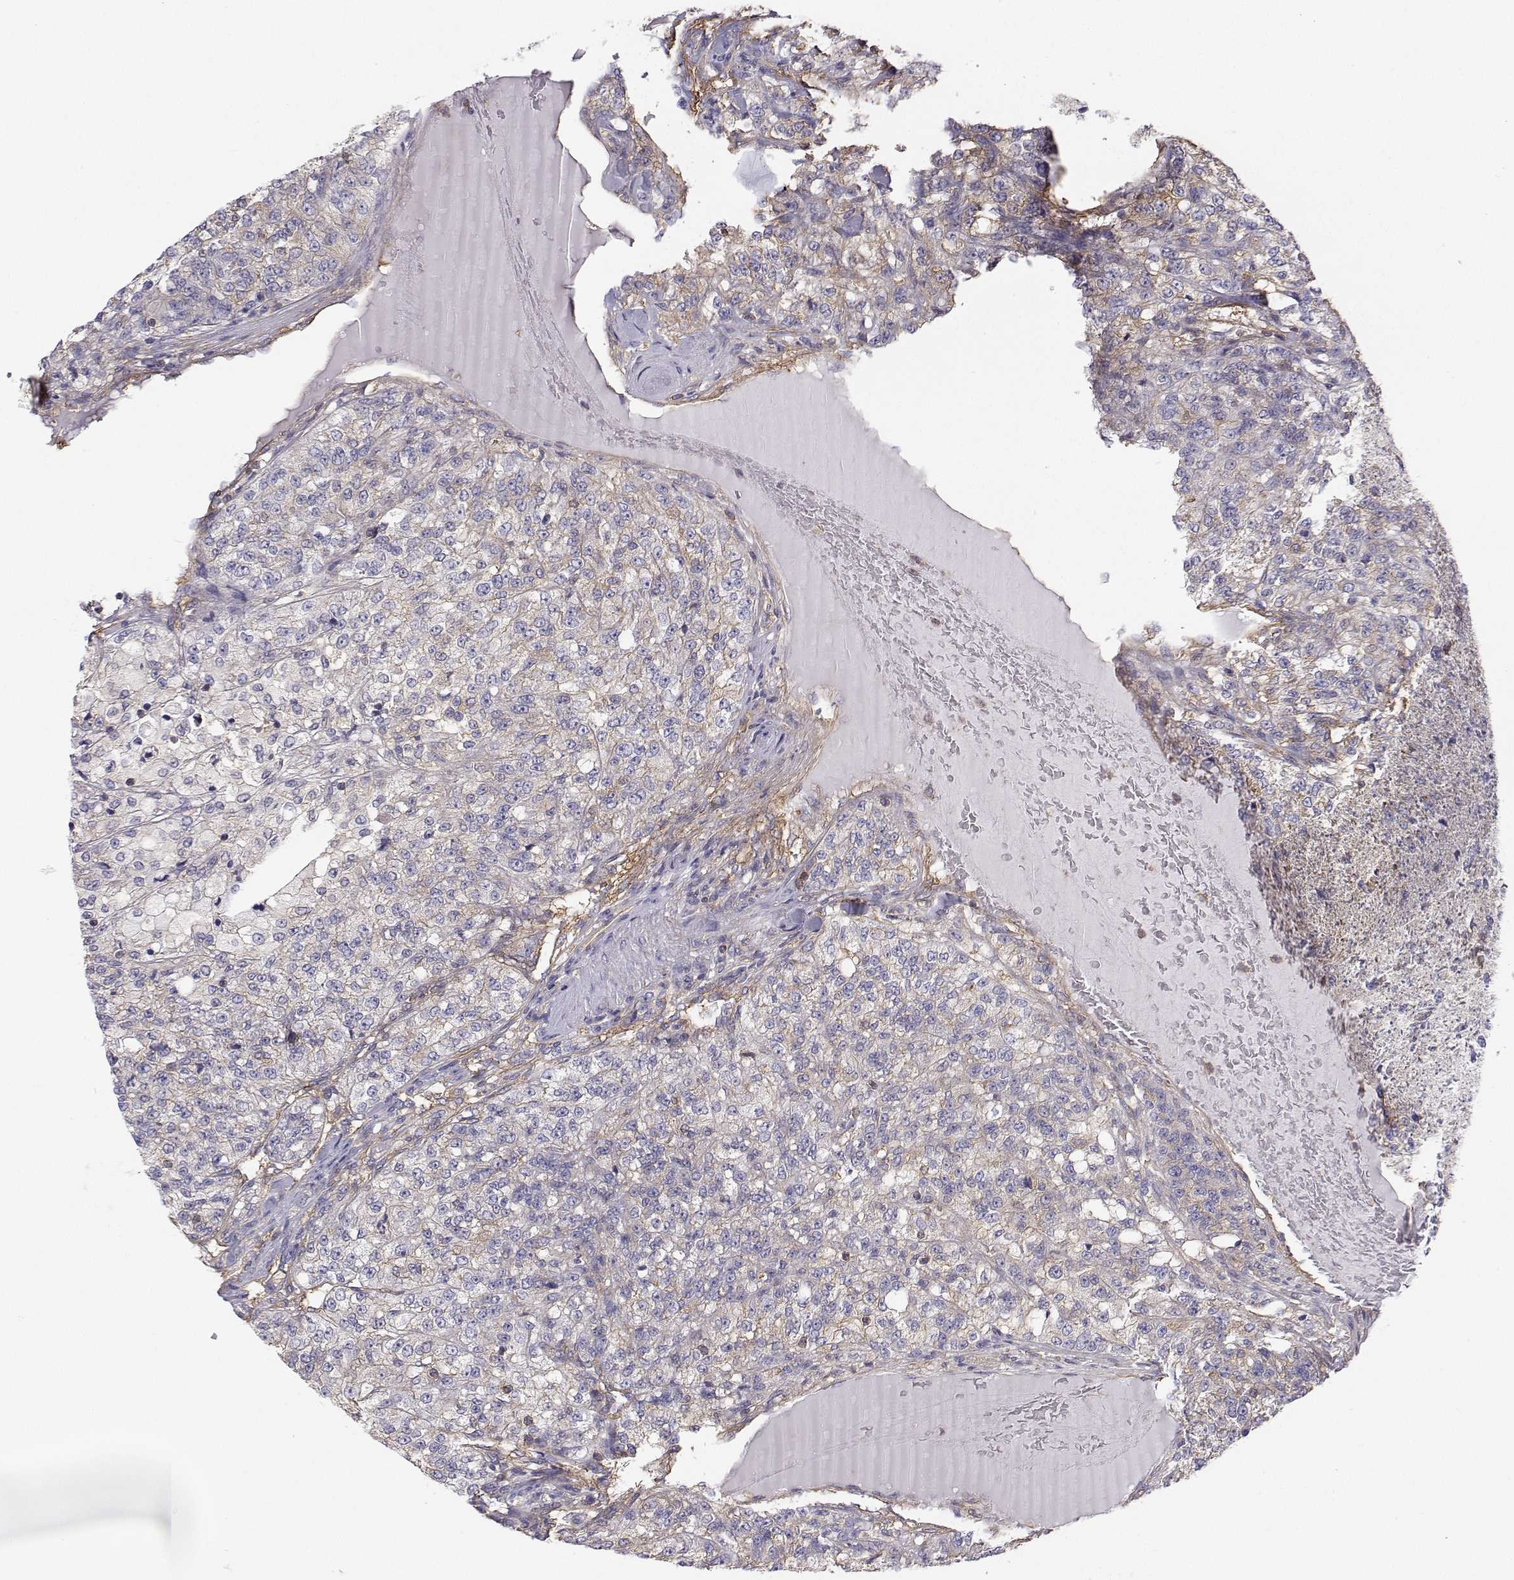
{"staining": {"intensity": "negative", "quantity": "none", "location": "none"}, "tissue": "renal cancer", "cell_type": "Tumor cells", "image_type": "cancer", "snomed": [{"axis": "morphology", "description": "Adenocarcinoma, NOS"}, {"axis": "topography", "description": "Kidney"}], "caption": "A histopathology image of human renal adenocarcinoma is negative for staining in tumor cells.", "gene": "MYH9", "patient": {"sex": "female", "age": 63}}